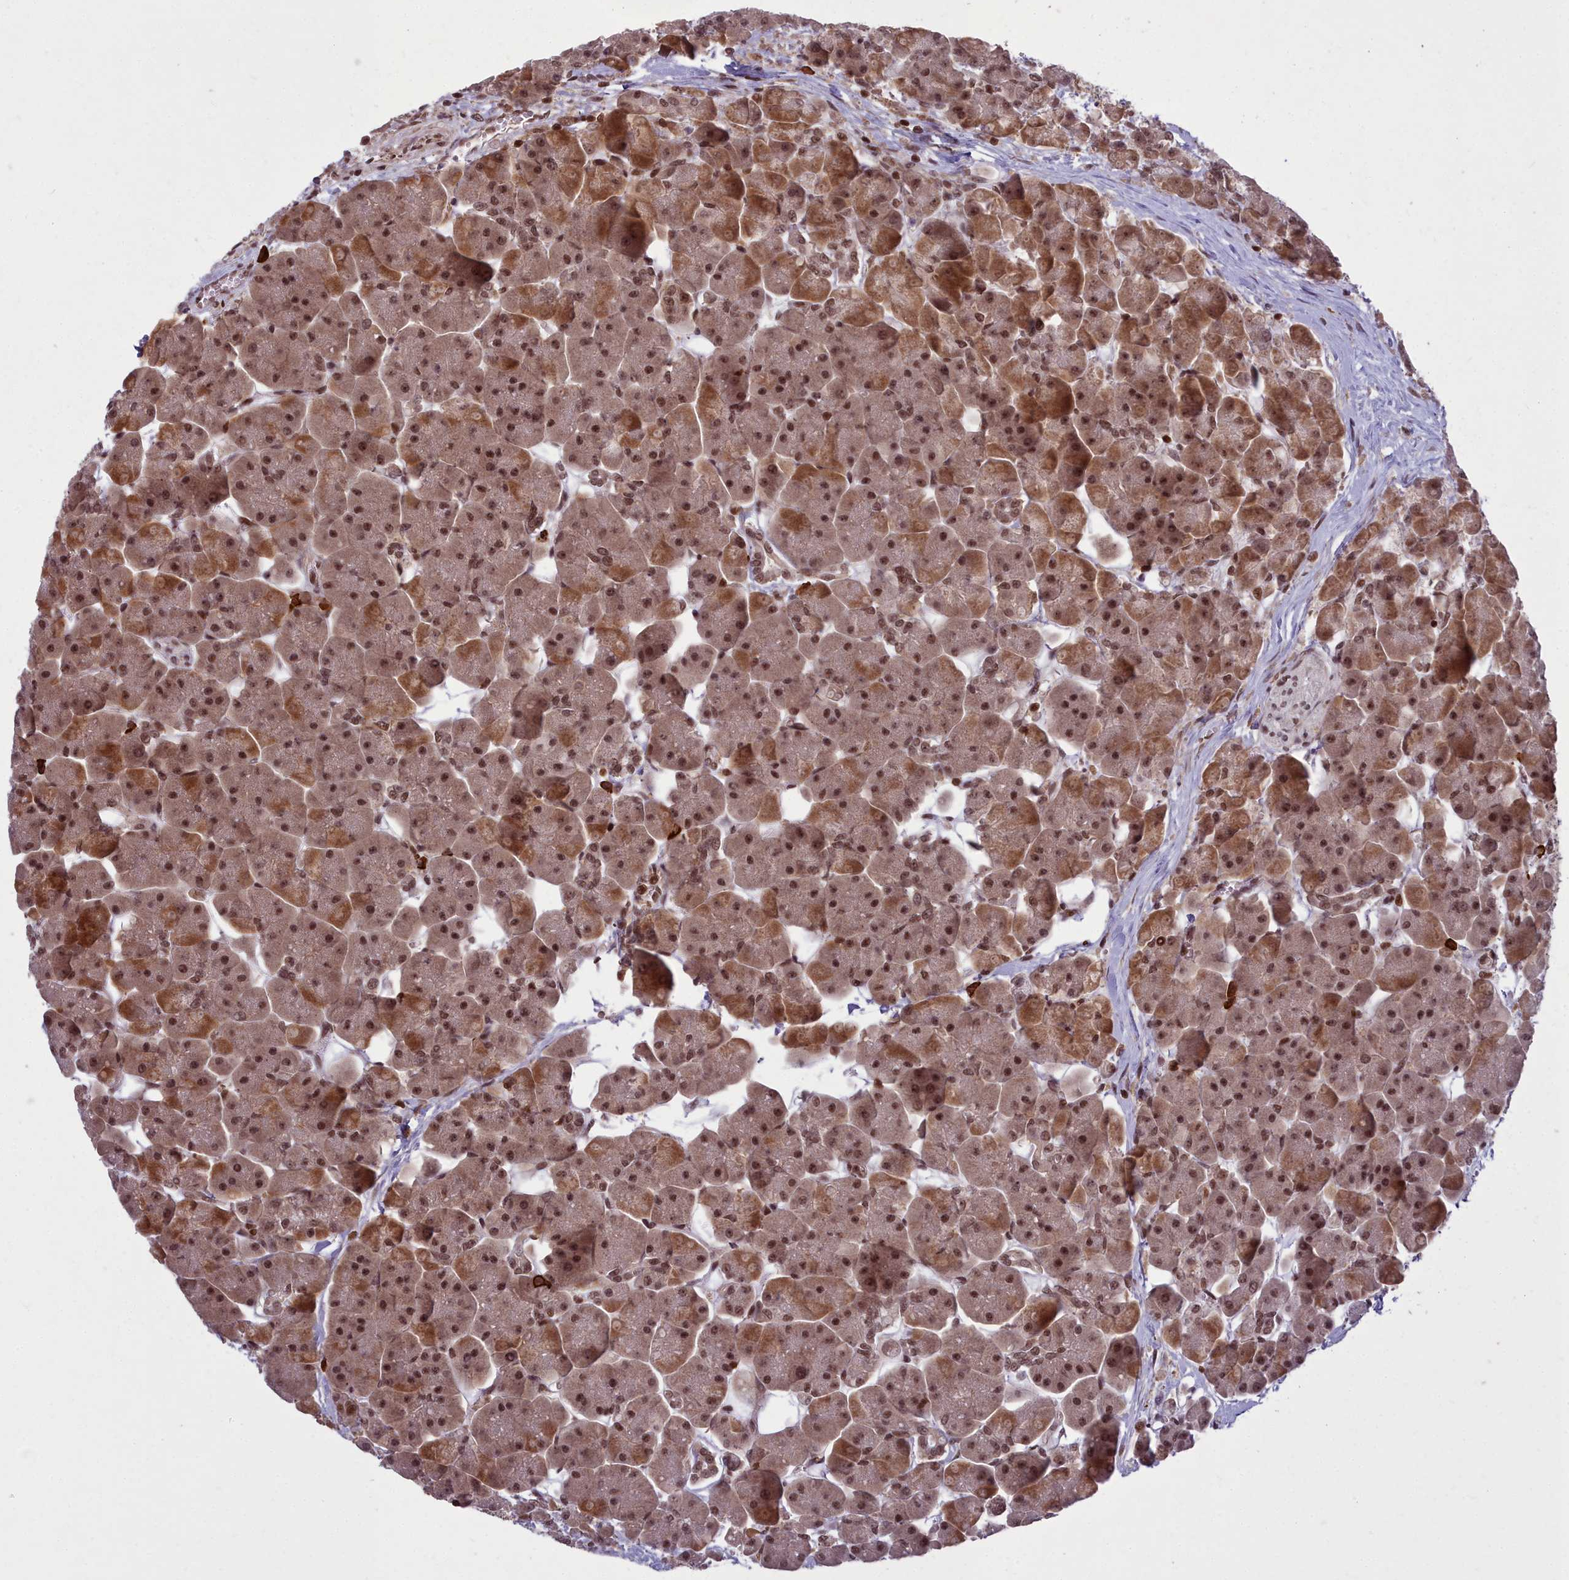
{"staining": {"intensity": "strong", "quantity": ">75%", "location": "cytoplasmic/membranous,nuclear"}, "tissue": "pancreas", "cell_type": "Exocrine glandular cells", "image_type": "normal", "snomed": [{"axis": "morphology", "description": "Normal tissue, NOS"}, {"axis": "topography", "description": "Pancreas"}], "caption": "High-power microscopy captured an immunohistochemistry micrograph of benign pancreas, revealing strong cytoplasmic/membranous,nuclear staining in about >75% of exocrine glandular cells.", "gene": "GMEB1", "patient": {"sex": "male", "age": 66}}